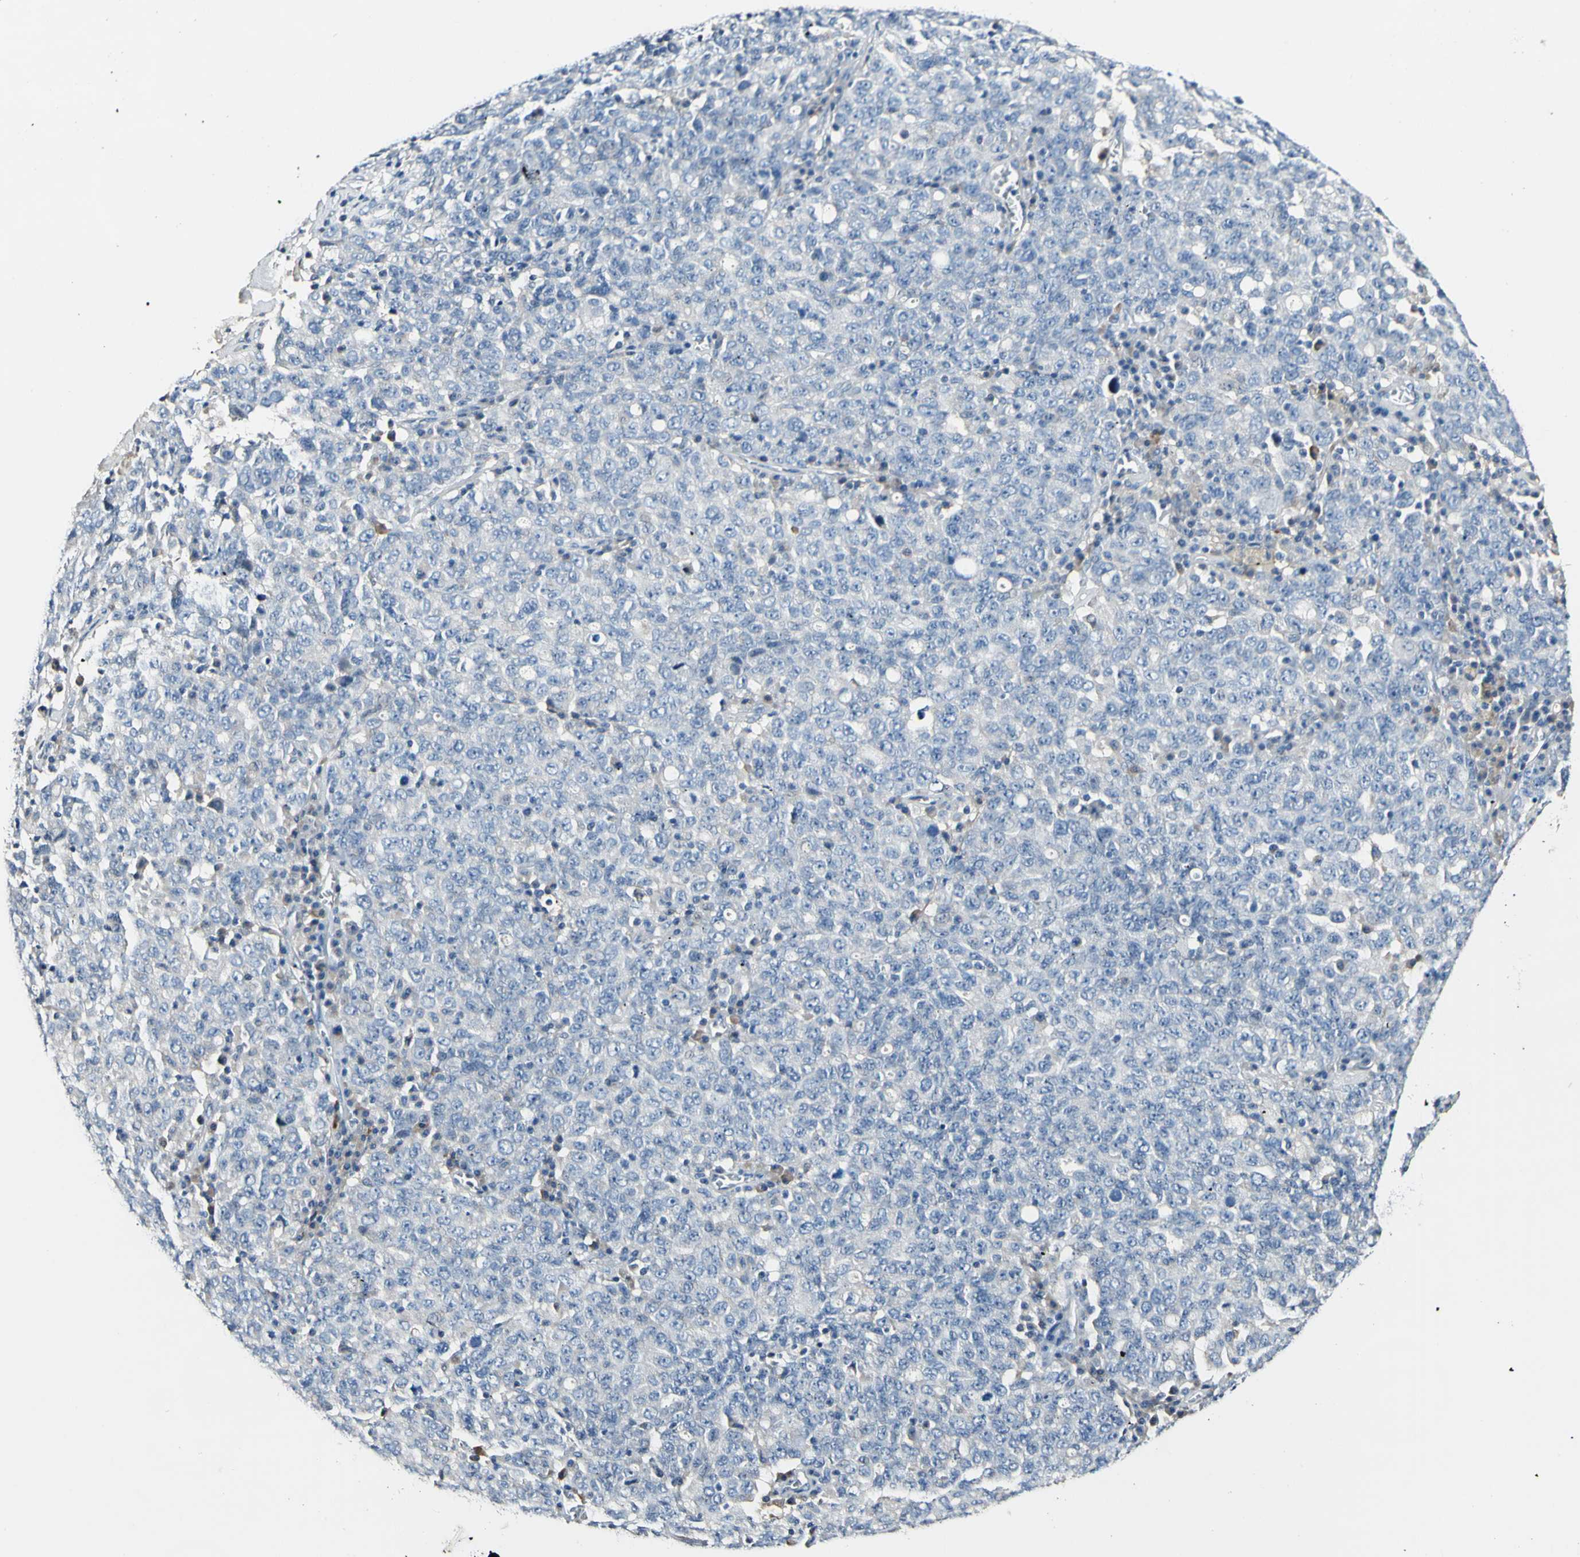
{"staining": {"intensity": "negative", "quantity": "none", "location": "none"}, "tissue": "ovarian cancer", "cell_type": "Tumor cells", "image_type": "cancer", "snomed": [{"axis": "morphology", "description": "Carcinoma, endometroid"}, {"axis": "topography", "description": "Ovary"}], "caption": "Tumor cells show no significant protein staining in endometroid carcinoma (ovarian).", "gene": "COL6A3", "patient": {"sex": "female", "age": 62}}